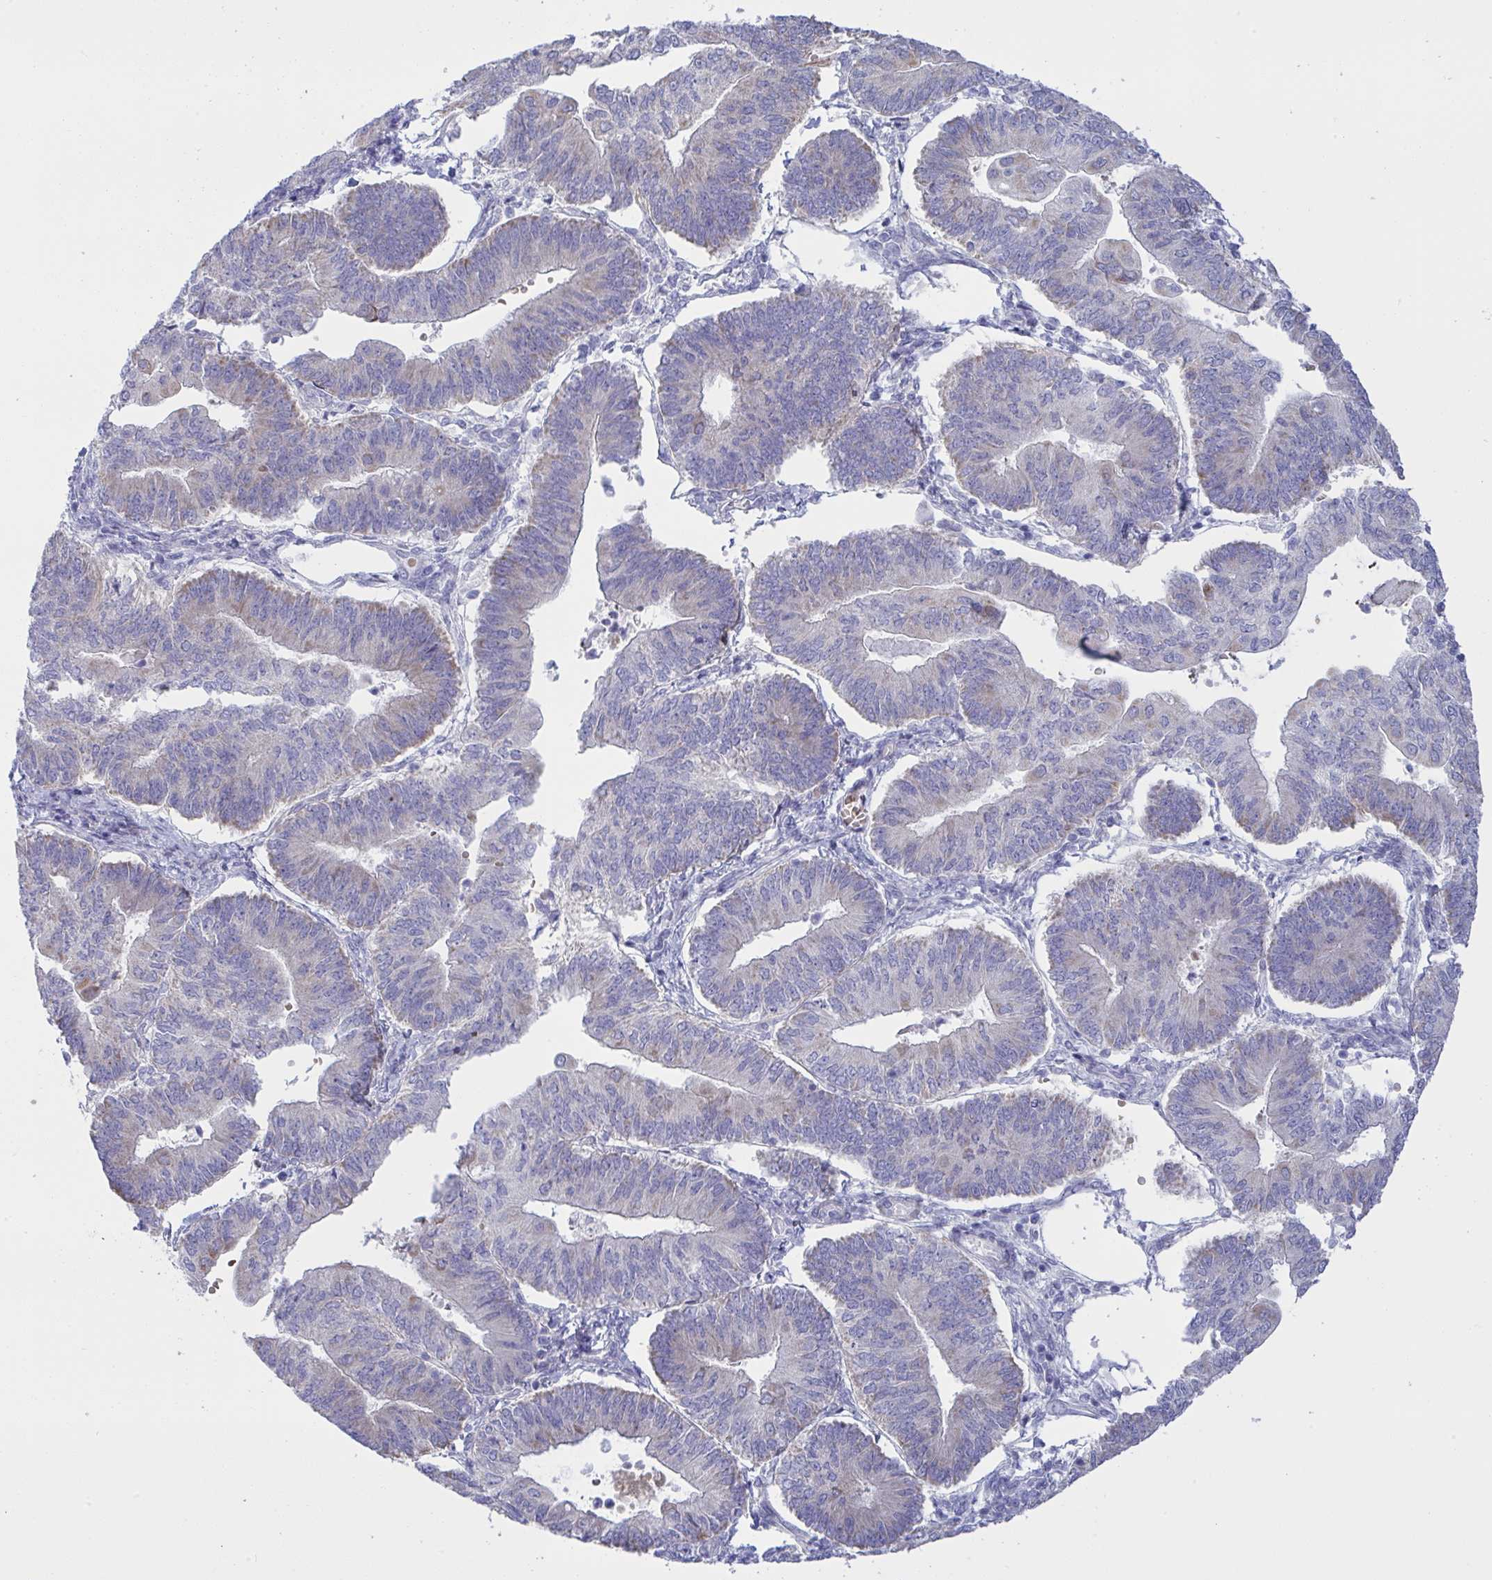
{"staining": {"intensity": "weak", "quantity": "<25%", "location": "cytoplasmic/membranous"}, "tissue": "endometrial cancer", "cell_type": "Tumor cells", "image_type": "cancer", "snomed": [{"axis": "morphology", "description": "Adenocarcinoma, NOS"}, {"axis": "topography", "description": "Endometrium"}], "caption": "Tumor cells are negative for protein expression in human endometrial cancer (adenocarcinoma). The staining is performed using DAB brown chromogen with nuclei counter-stained in using hematoxylin.", "gene": "NTN1", "patient": {"sex": "female", "age": 65}}